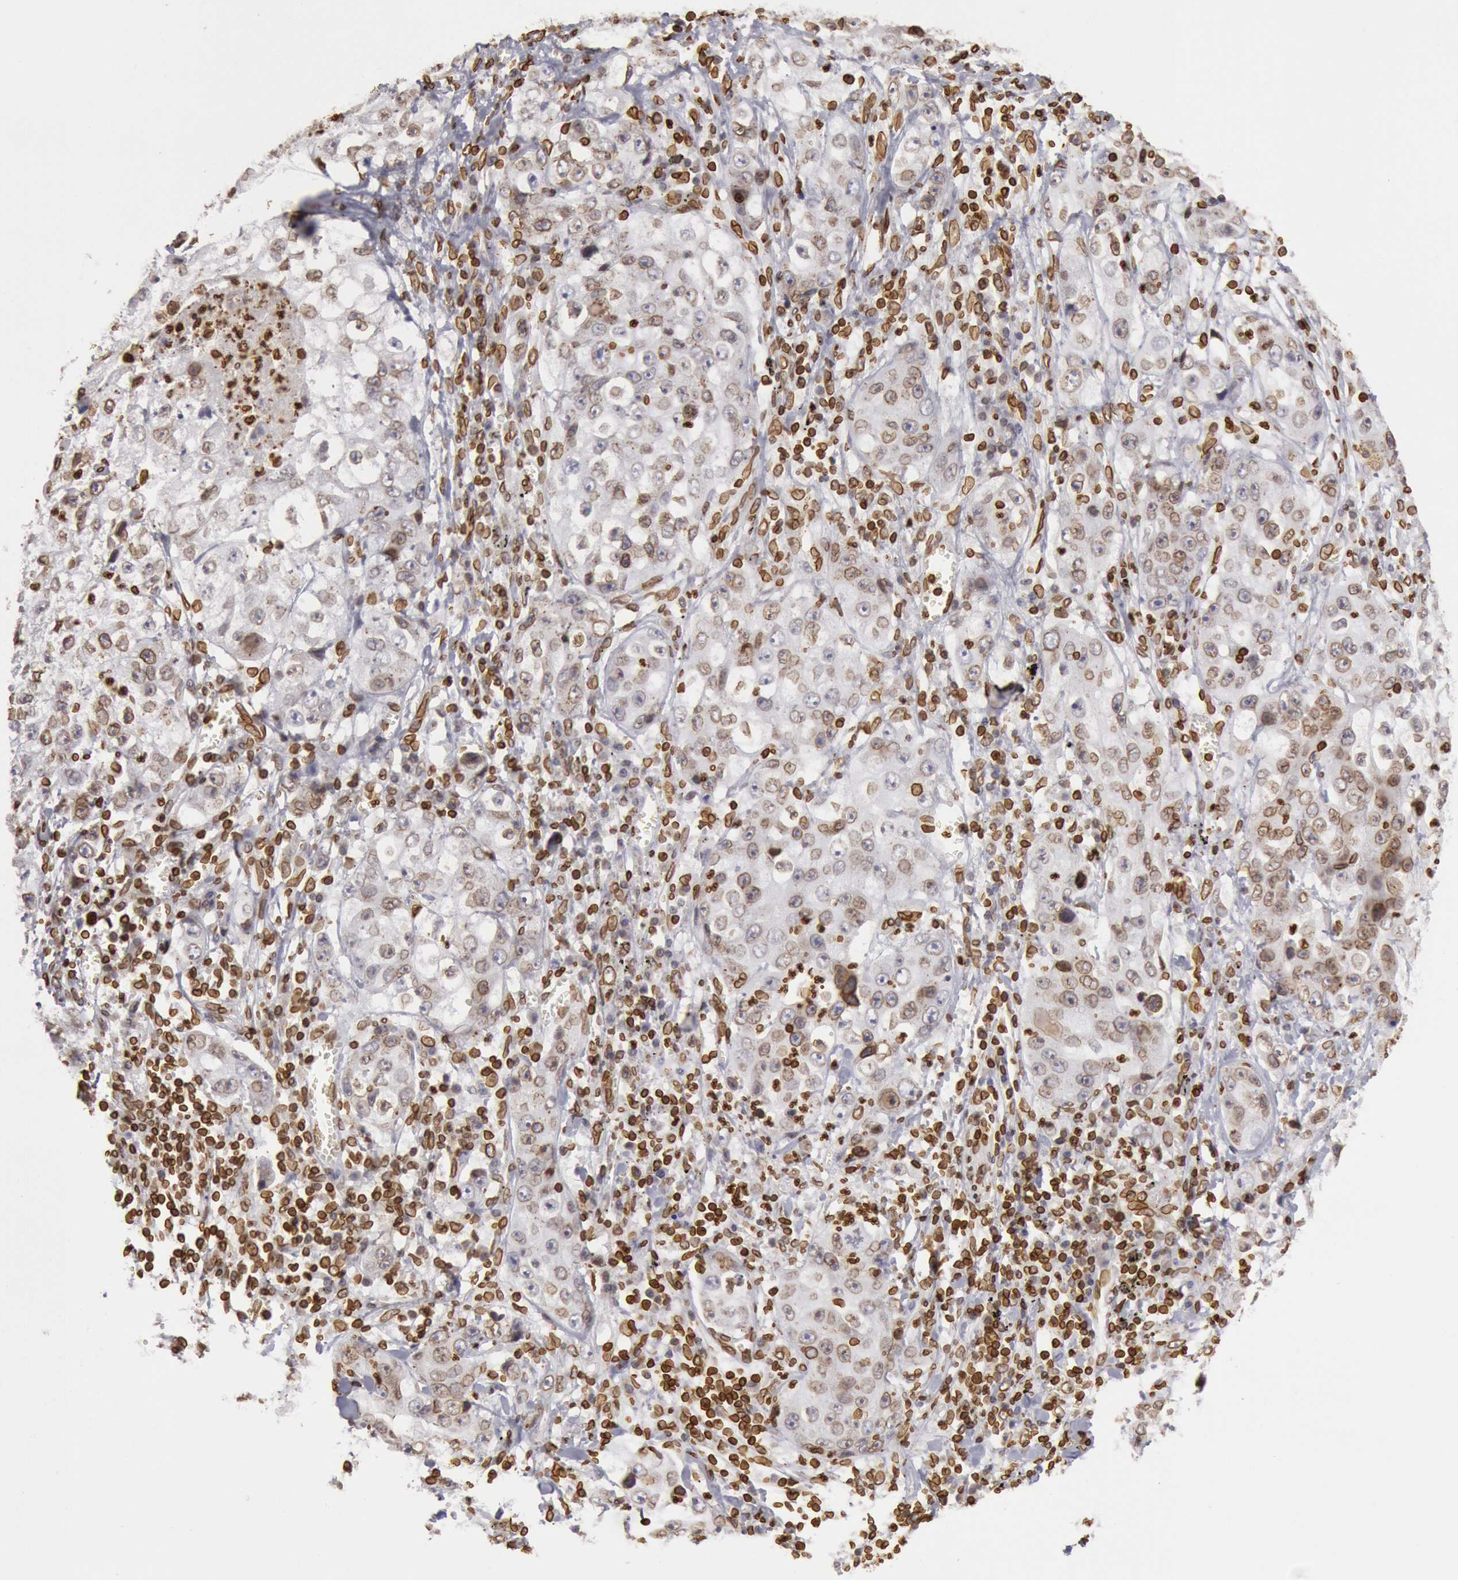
{"staining": {"intensity": "weak", "quantity": ">75%", "location": "cytoplasmic/membranous,nuclear"}, "tissue": "lung cancer", "cell_type": "Tumor cells", "image_type": "cancer", "snomed": [{"axis": "morphology", "description": "Squamous cell carcinoma, NOS"}, {"axis": "topography", "description": "Lung"}], "caption": "Lung squamous cell carcinoma stained with a brown dye shows weak cytoplasmic/membranous and nuclear positive staining in approximately >75% of tumor cells.", "gene": "SUN2", "patient": {"sex": "male", "age": 64}}